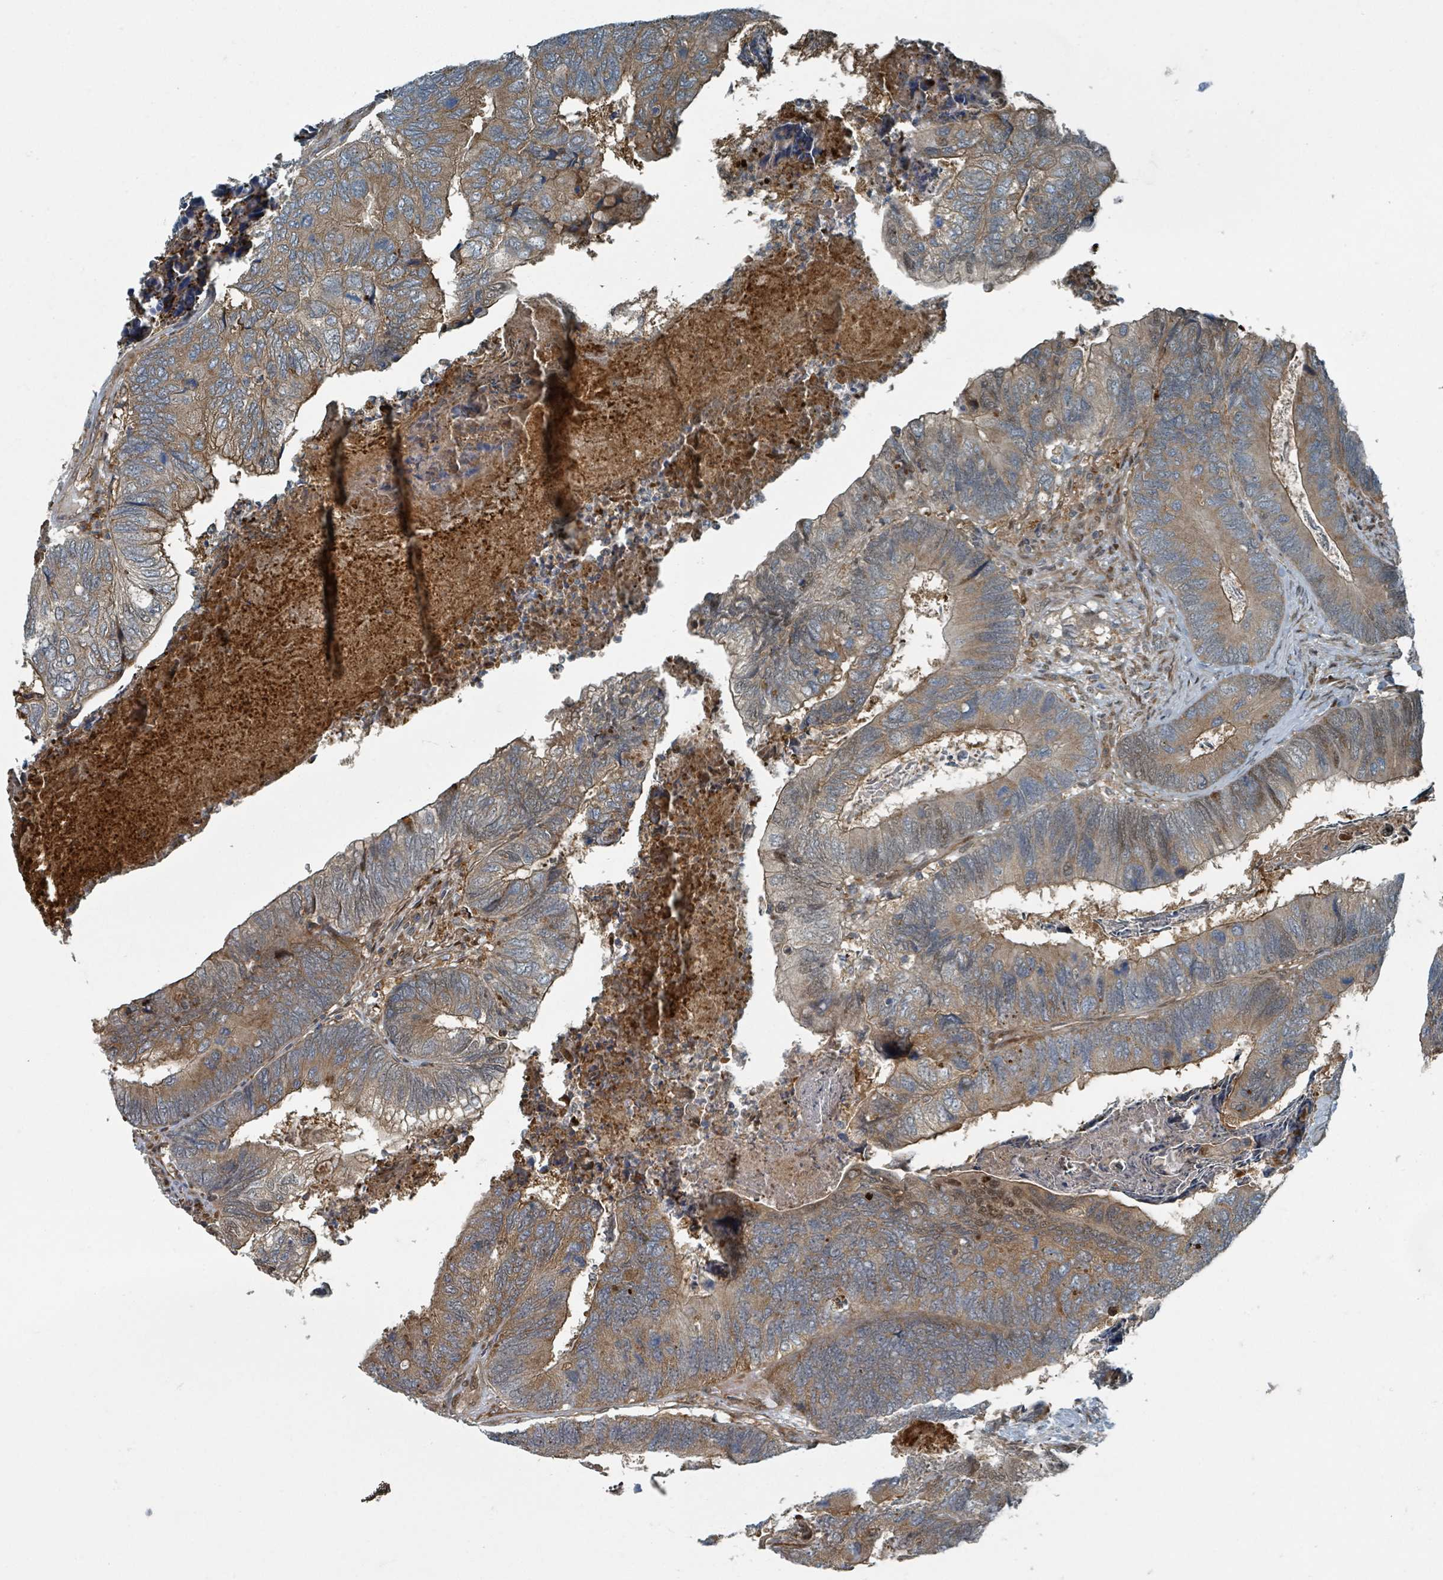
{"staining": {"intensity": "moderate", "quantity": ">75%", "location": "cytoplasmic/membranous"}, "tissue": "colorectal cancer", "cell_type": "Tumor cells", "image_type": "cancer", "snomed": [{"axis": "morphology", "description": "Adenocarcinoma, NOS"}, {"axis": "topography", "description": "Colon"}], "caption": "A brown stain labels moderate cytoplasmic/membranous positivity of a protein in colorectal cancer tumor cells. Ihc stains the protein in brown and the nuclei are stained blue.", "gene": "RHPN2", "patient": {"sex": "female", "age": 67}}